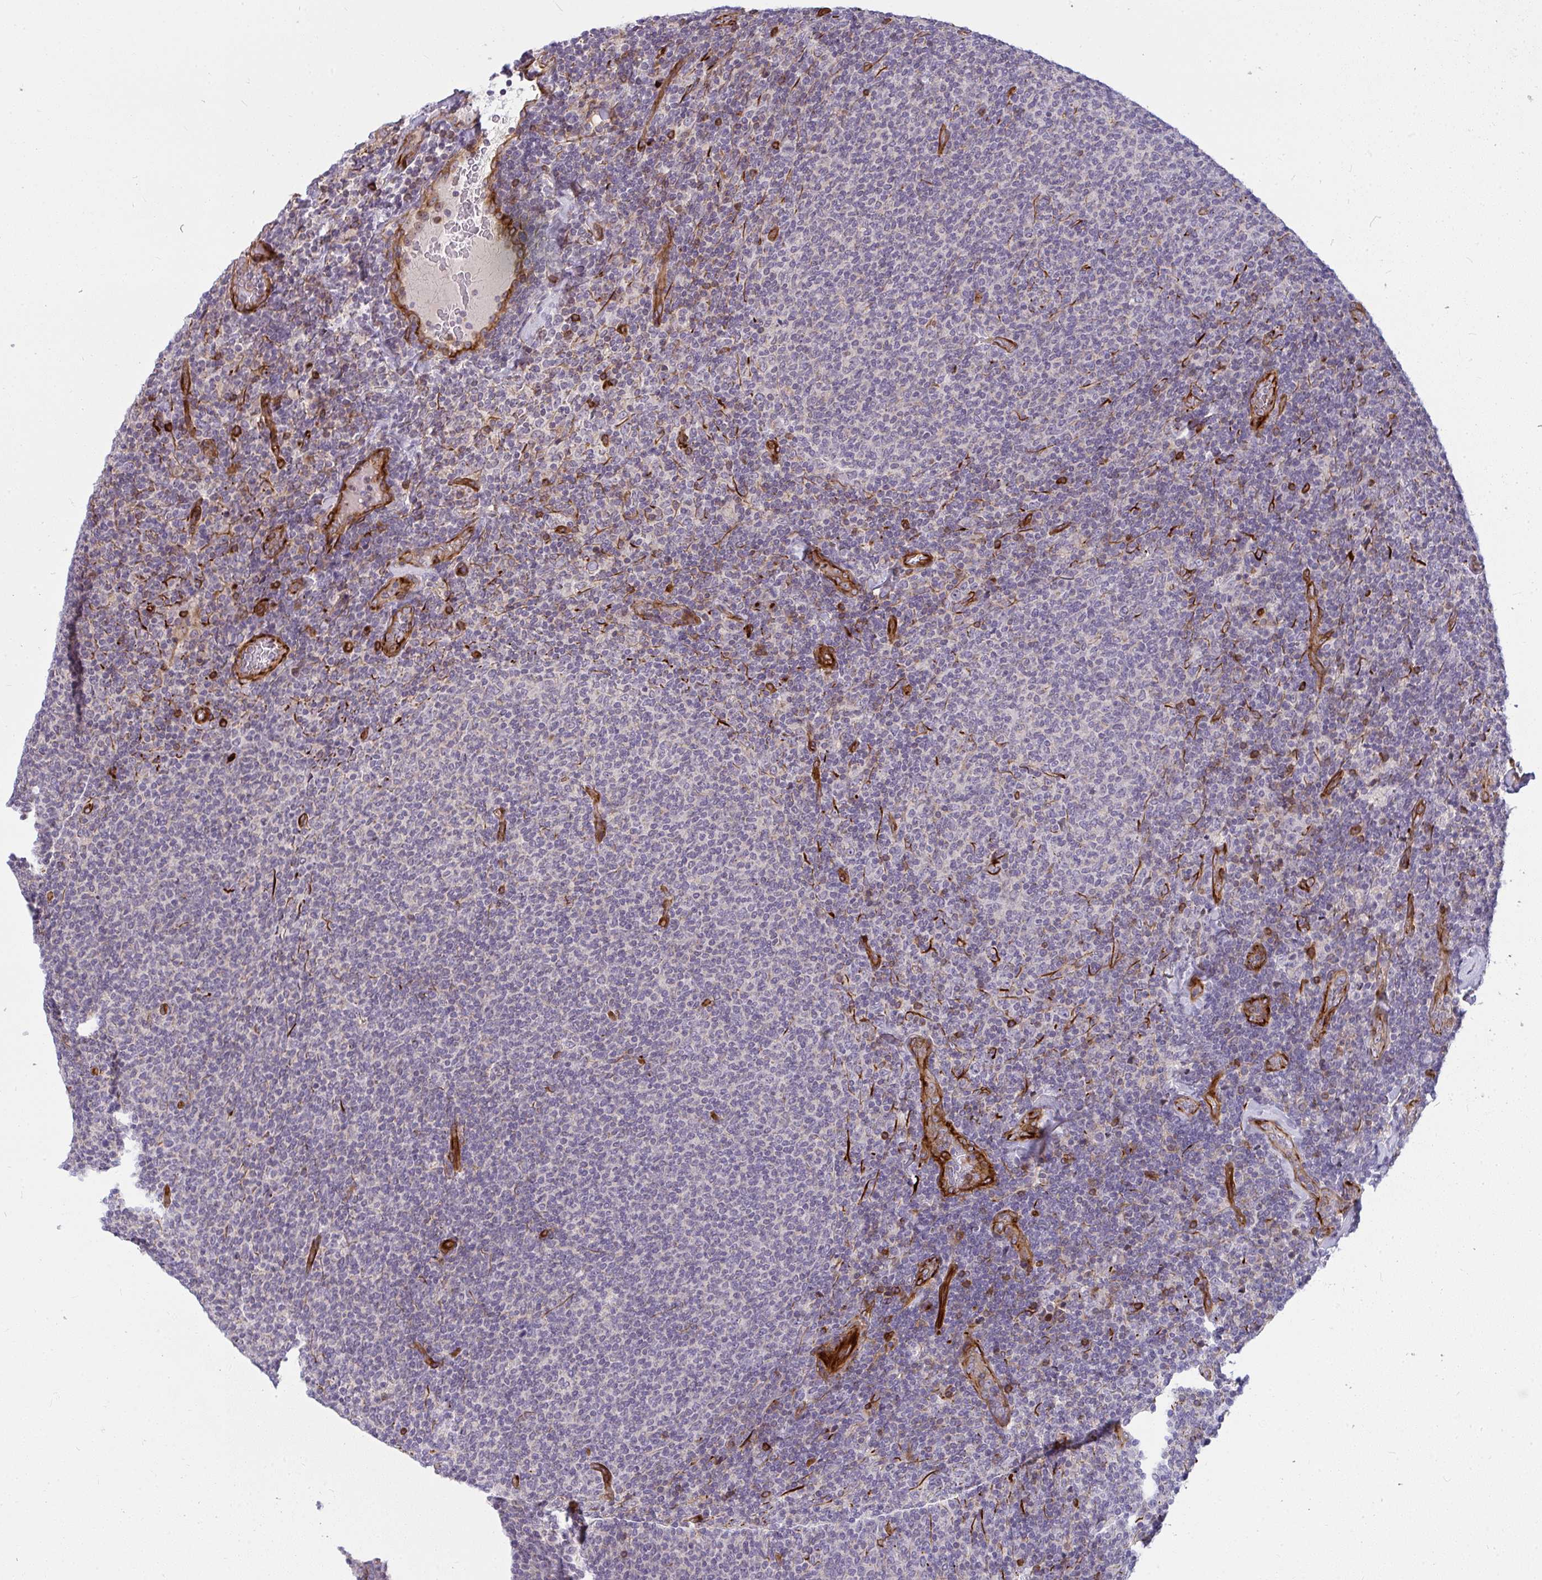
{"staining": {"intensity": "negative", "quantity": "none", "location": "none"}, "tissue": "lymphoma", "cell_type": "Tumor cells", "image_type": "cancer", "snomed": [{"axis": "morphology", "description": "Malignant lymphoma, non-Hodgkin's type, Low grade"}, {"axis": "topography", "description": "Lymph node"}], "caption": "This is an IHC photomicrograph of low-grade malignant lymphoma, non-Hodgkin's type. There is no expression in tumor cells.", "gene": "IFIT3", "patient": {"sex": "male", "age": 52}}